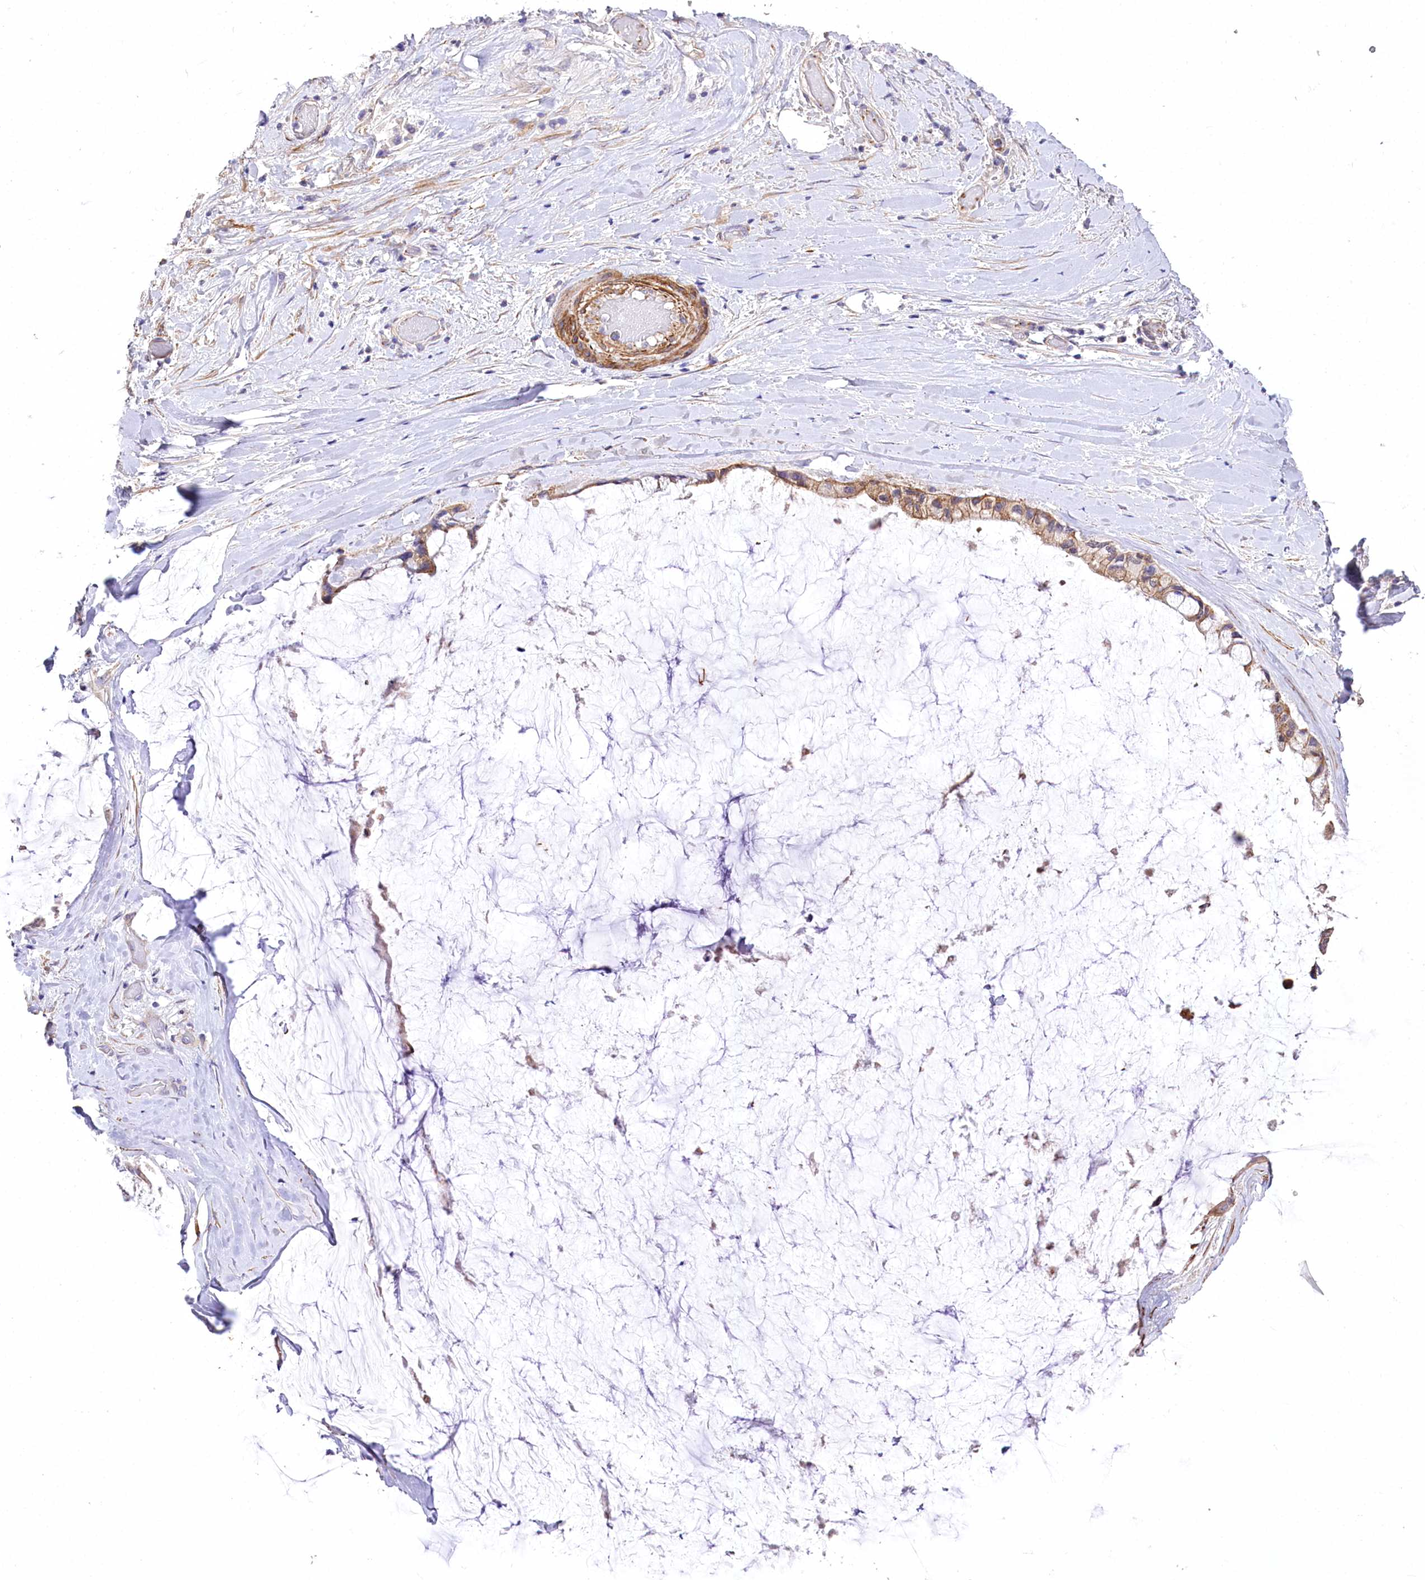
{"staining": {"intensity": "moderate", "quantity": "<25%", "location": "cytoplasmic/membranous"}, "tissue": "ovarian cancer", "cell_type": "Tumor cells", "image_type": "cancer", "snomed": [{"axis": "morphology", "description": "Cystadenocarcinoma, mucinous, NOS"}, {"axis": "topography", "description": "Ovary"}], "caption": "Moderate cytoplasmic/membranous staining is identified in approximately <25% of tumor cells in ovarian cancer. The protein of interest is stained brown, and the nuclei are stained in blue (DAB IHC with brightfield microscopy, high magnification).", "gene": "RDH16", "patient": {"sex": "female", "age": 39}}